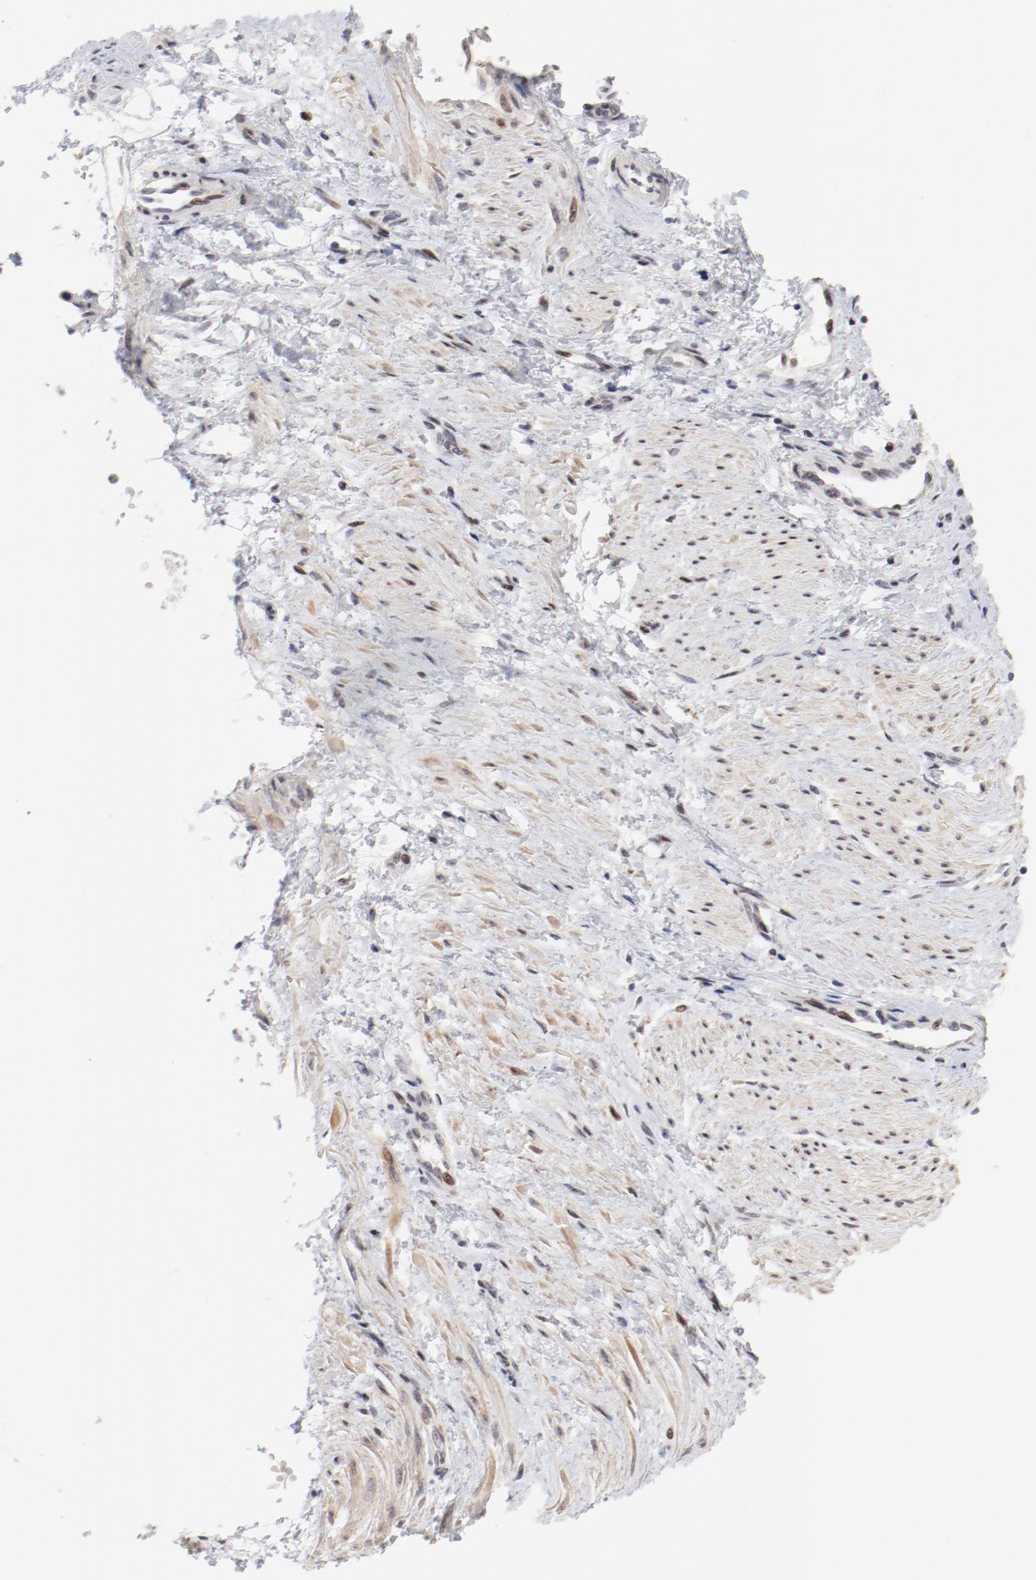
{"staining": {"intensity": "moderate", "quantity": ">75%", "location": "cytoplasmic/membranous"}, "tissue": "smooth muscle", "cell_type": "Smooth muscle cells", "image_type": "normal", "snomed": [{"axis": "morphology", "description": "Normal tissue, NOS"}, {"axis": "topography", "description": "Smooth muscle"}, {"axis": "topography", "description": "Uterus"}], "caption": "A brown stain highlights moderate cytoplasmic/membranous staining of a protein in smooth muscle cells of unremarkable human smooth muscle. (brown staining indicates protein expression, while blue staining denotes nuclei).", "gene": "FSCB", "patient": {"sex": "female", "age": 39}}